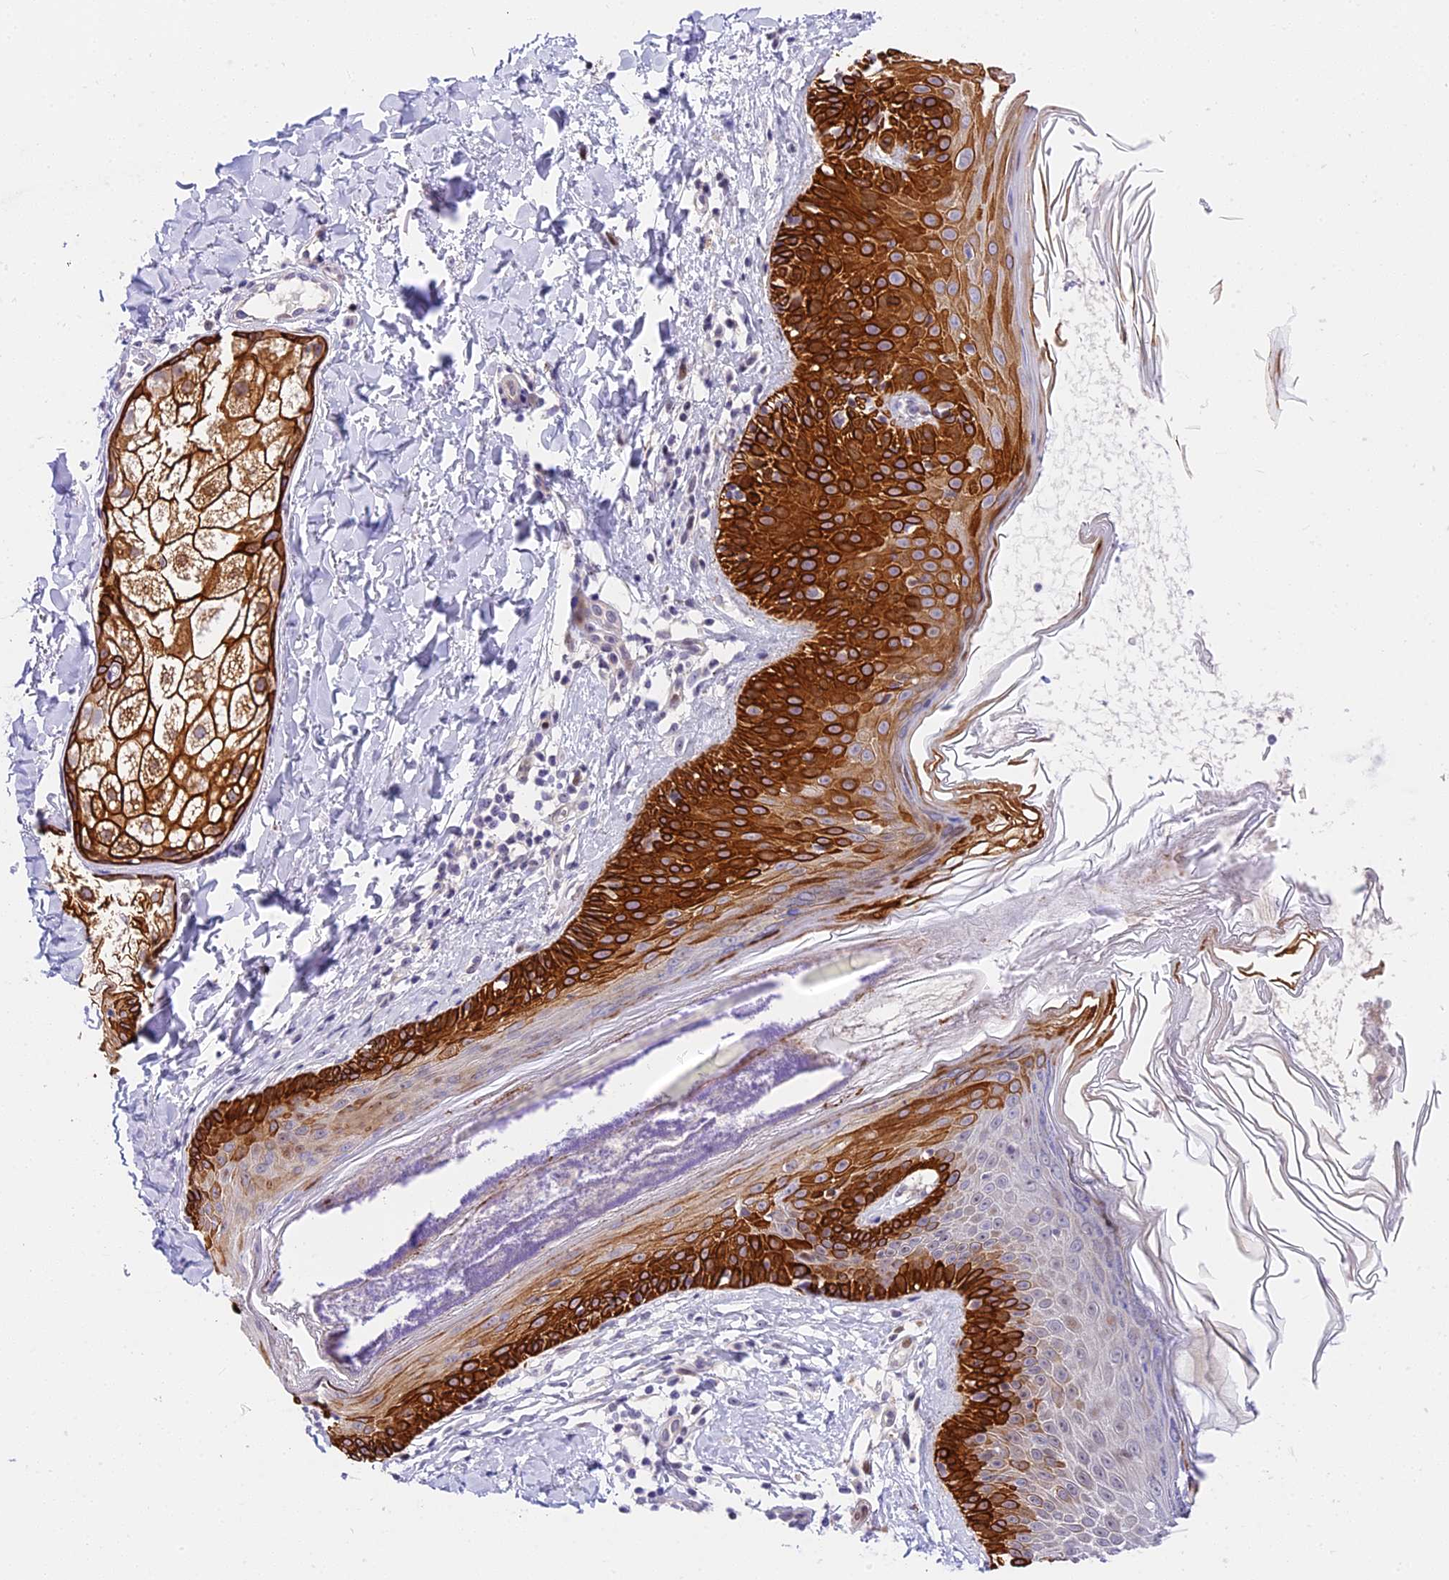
{"staining": {"intensity": "weak", "quantity": "25%-75%", "location": "cytoplasmic/membranous"}, "tissue": "skin", "cell_type": "Fibroblasts", "image_type": "normal", "snomed": [{"axis": "morphology", "description": "Normal tissue, NOS"}, {"axis": "topography", "description": "Skin"}], "caption": "Immunohistochemistry (IHC) (DAB) staining of benign human skin shows weak cytoplasmic/membranous protein expression in about 25%-75% of fibroblasts.", "gene": "MIDN", "patient": {"sex": "male", "age": 52}}